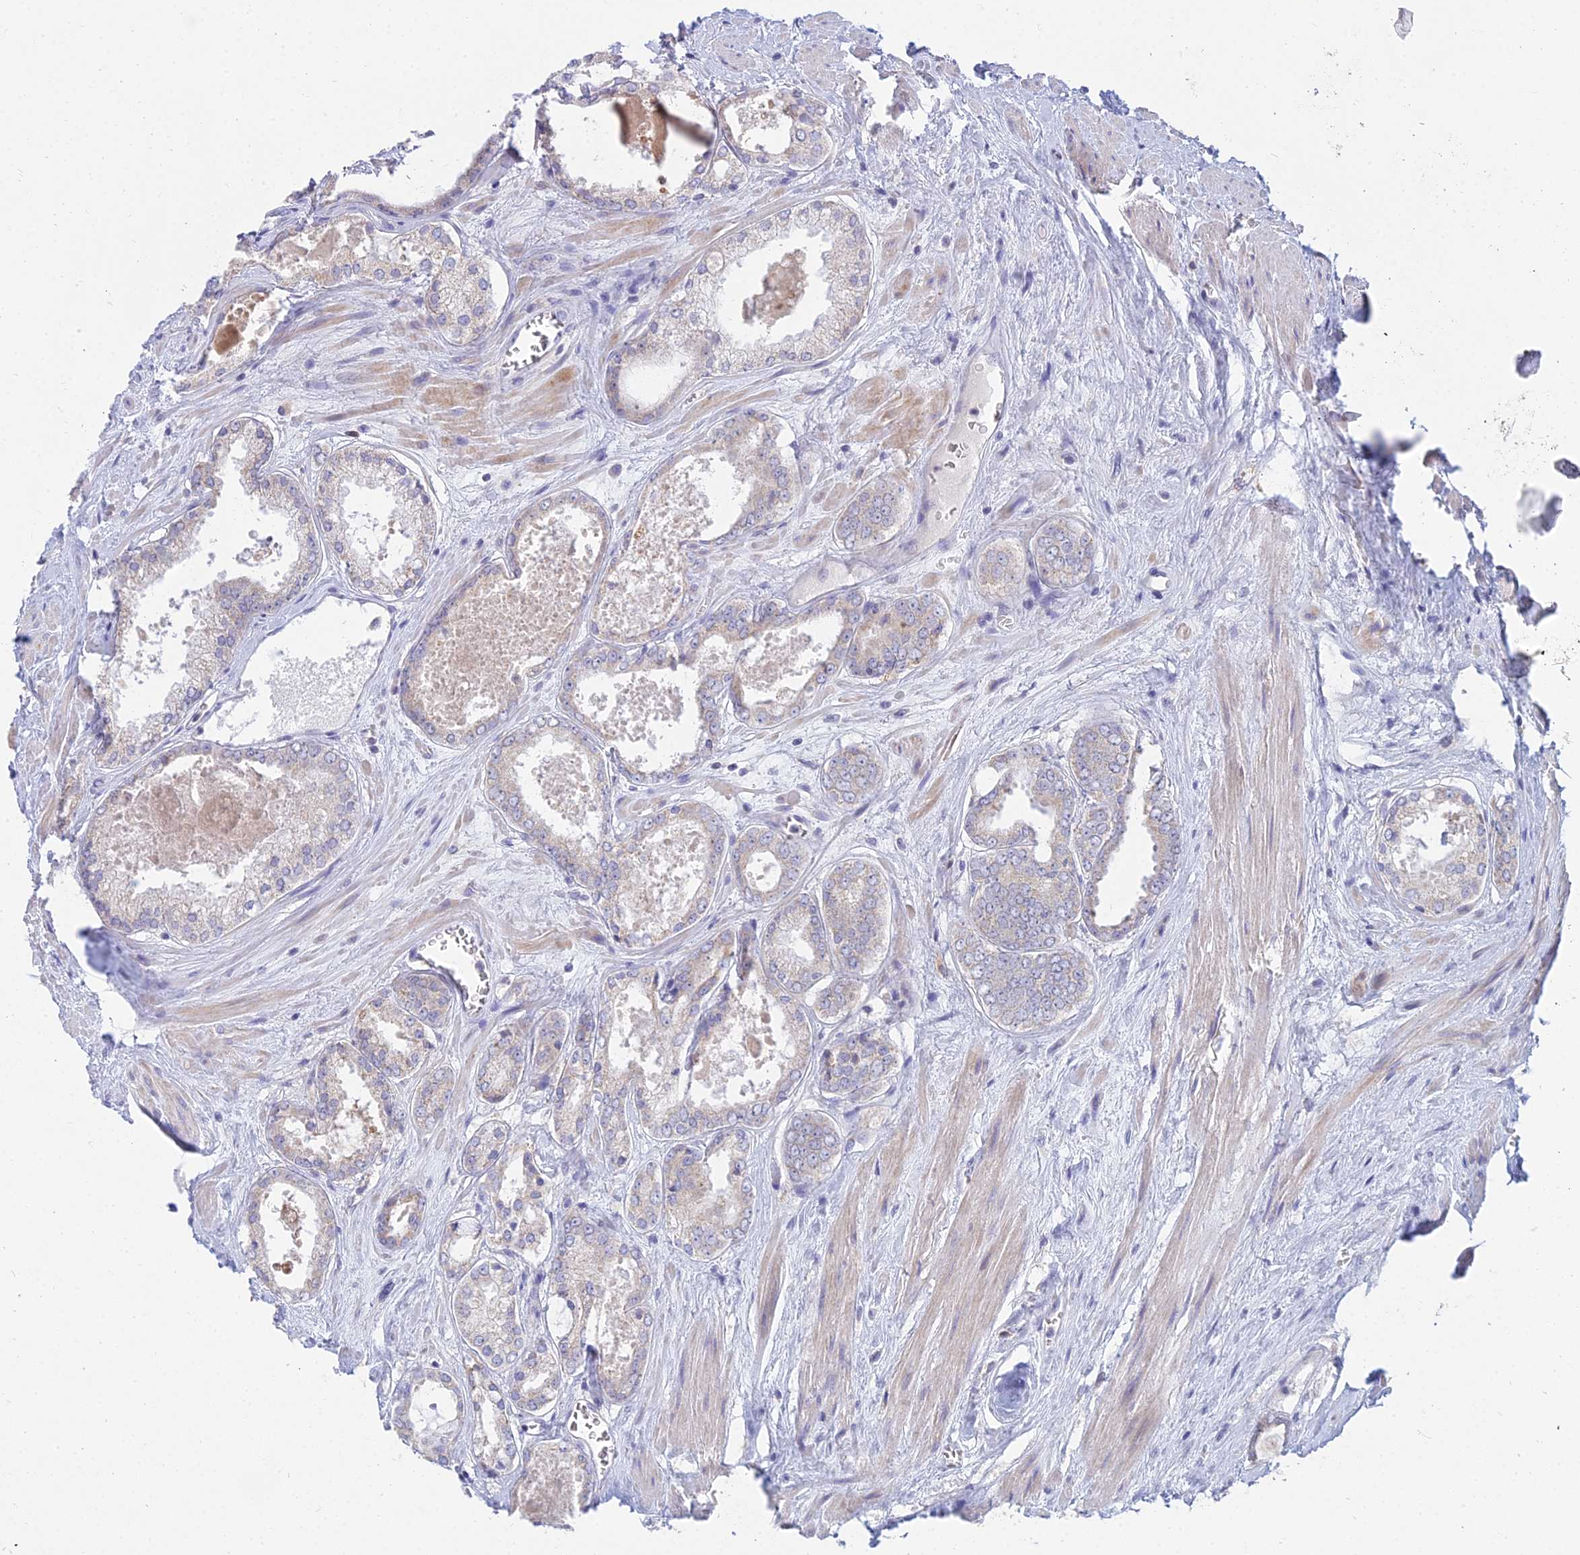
{"staining": {"intensity": "weak", "quantity": "<25%", "location": "cytoplasmic/membranous"}, "tissue": "prostate cancer", "cell_type": "Tumor cells", "image_type": "cancer", "snomed": [{"axis": "morphology", "description": "Adenocarcinoma, Low grade"}, {"axis": "topography", "description": "Prostate"}], "caption": "Immunohistochemistry (IHC) histopathology image of neoplastic tissue: prostate cancer (low-grade adenocarcinoma) stained with DAB (3,3'-diaminobenzidine) demonstrates no significant protein positivity in tumor cells.", "gene": "CFAP206", "patient": {"sex": "male", "age": 68}}